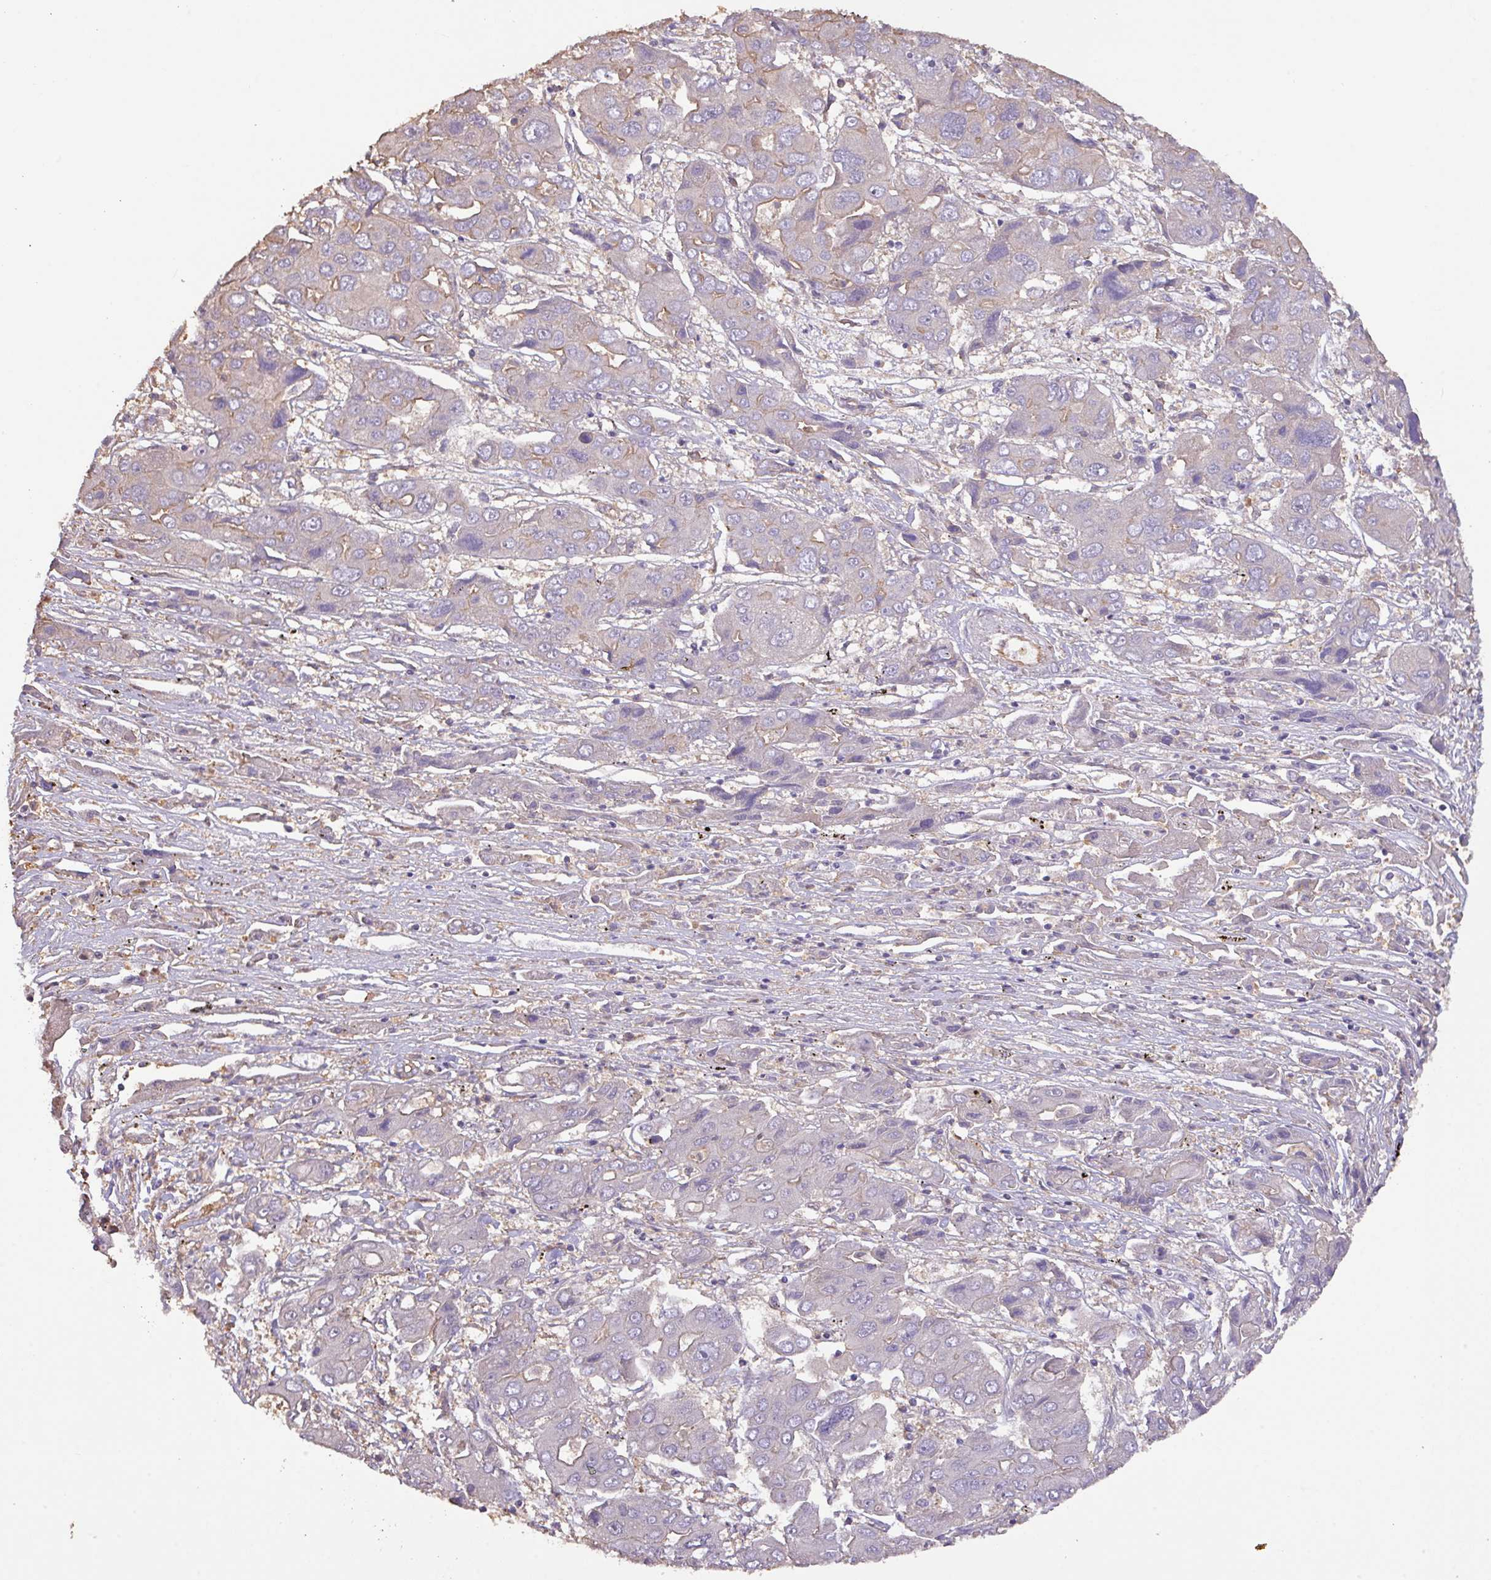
{"staining": {"intensity": "negative", "quantity": "none", "location": "none"}, "tissue": "liver cancer", "cell_type": "Tumor cells", "image_type": "cancer", "snomed": [{"axis": "morphology", "description": "Cholangiocarcinoma"}, {"axis": "topography", "description": "Liver"}], "caption": "Tumor cells are negative for protein expression in human cholangiocarcinoma (liver).", "gene": "CALML4", "patient": {"sex": "male", "age": 67}}